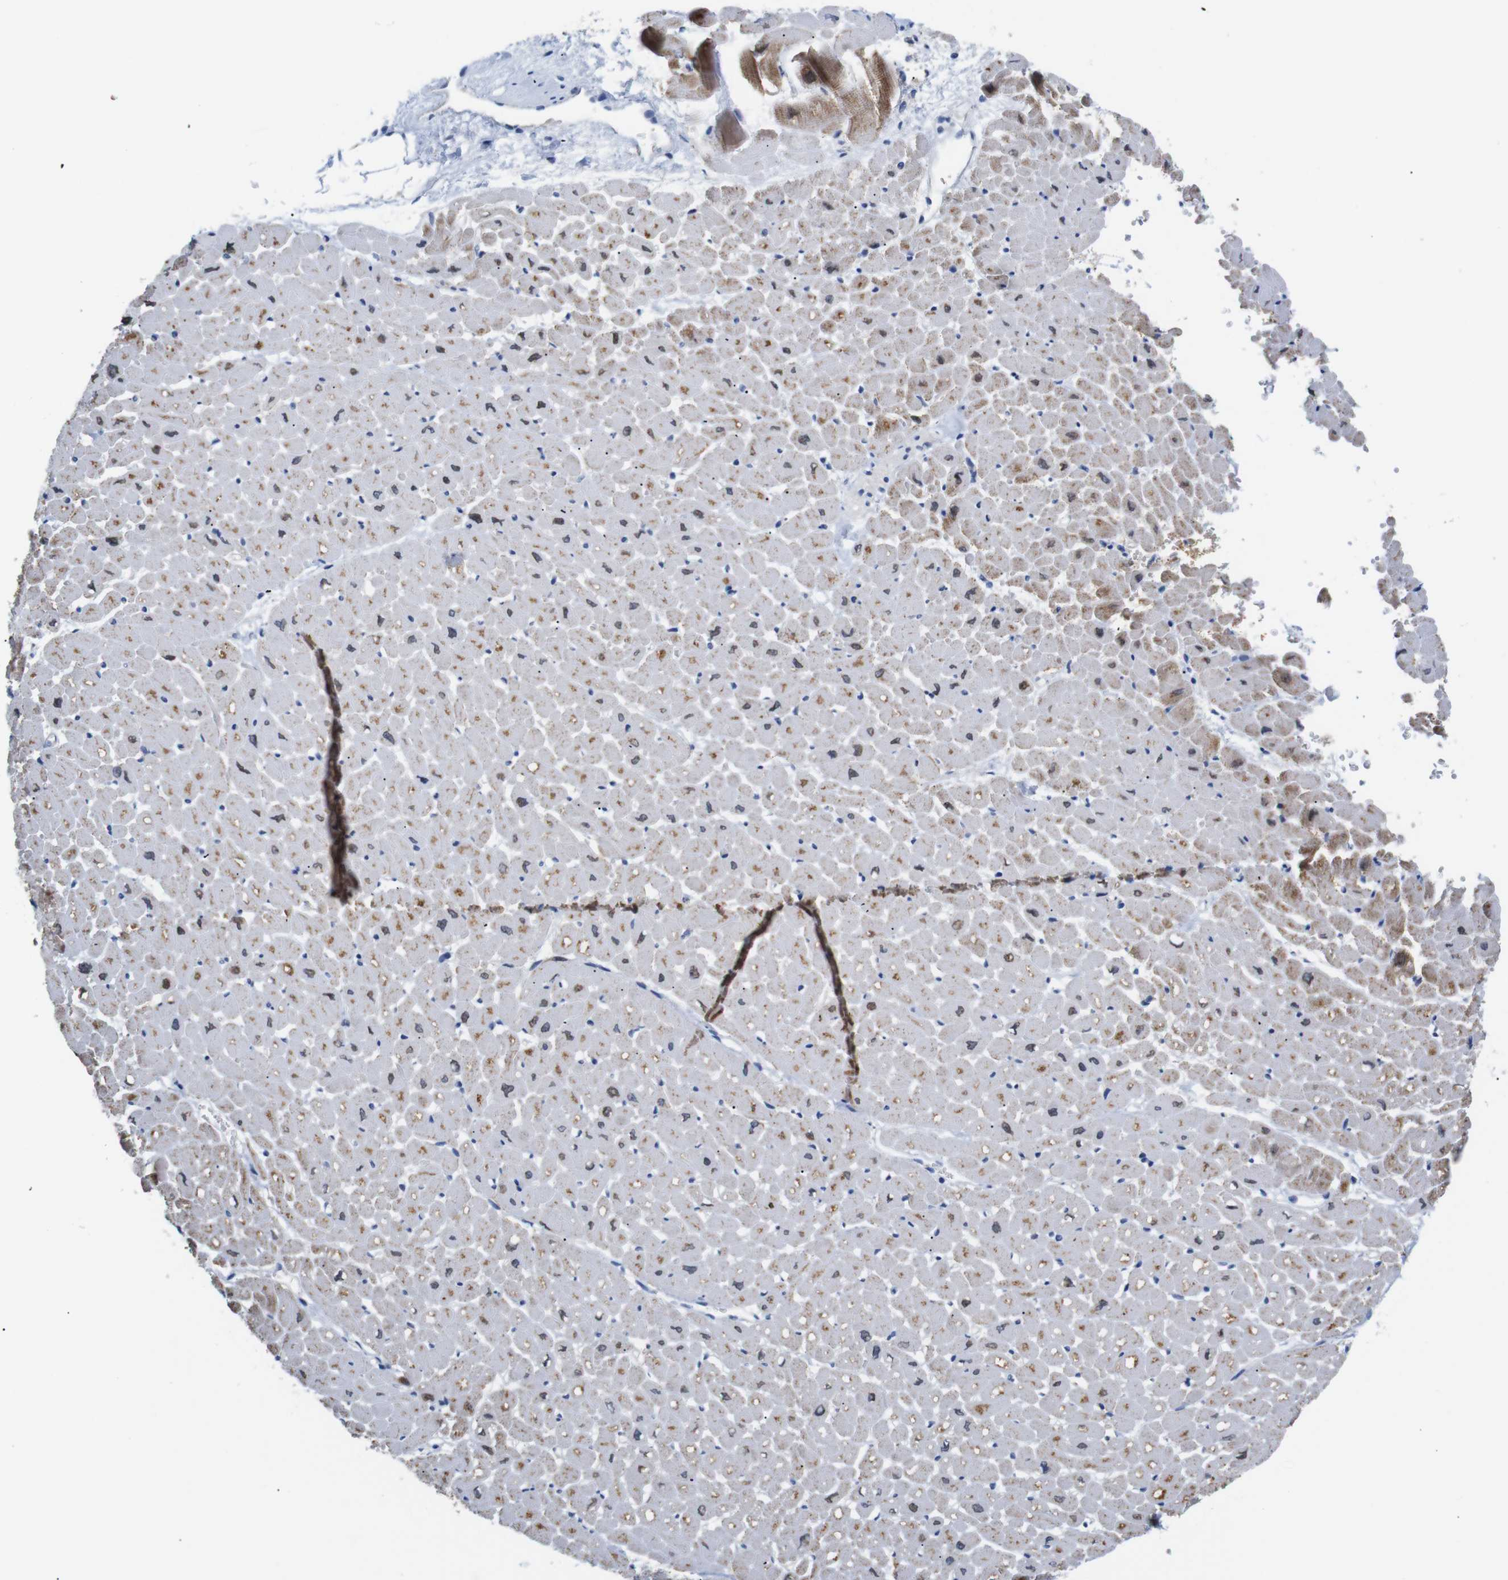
{"staining": {"intensity": "moderate", "quantity": ">75%", "location": "cytoplasmic/membranous"}, "tissue": "heart muscle", "cell_type": "Cardiomyocytes", "image_type": "normal", "snomed": [{"axis": "morphology", "description": "Normal tissue, NOS"}, {"axis": "topography", "description": "Heart"}], "caption": "This photomicrograph displays immunohistochemistry staining of normal heart muscle, with medium moderate cytoplasmic/membranous expression in approximately >75% of cardiomyocytes.", "gene": "LRRC55", "patient": {"sex": "male", "age": 45}}